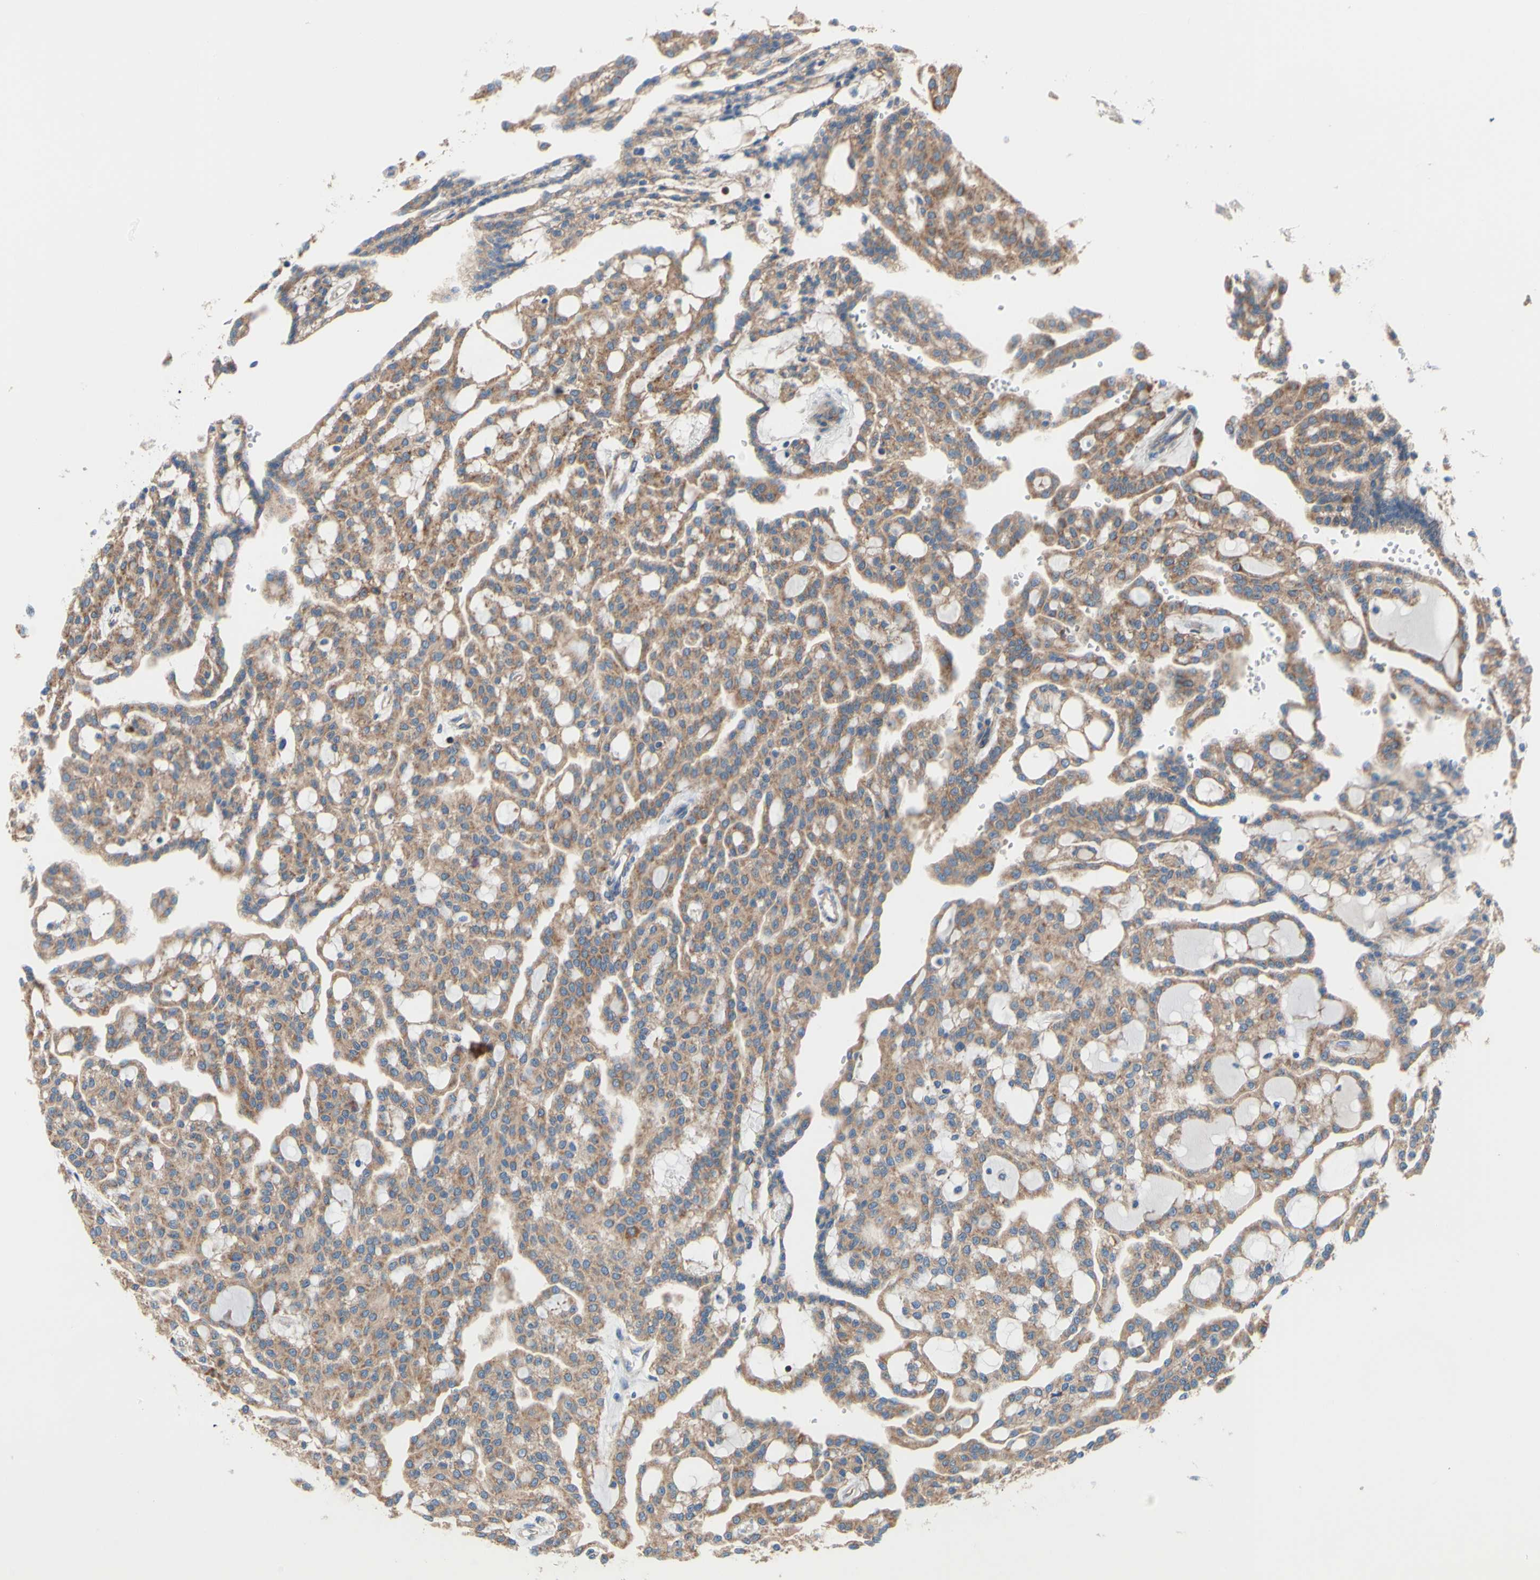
{"staining": {"intensity": "moderate", "quantity": ">75%", "location": "cytoplasmic/membranous"}, "tissue": "renal cancer", "cell_type": "Tumor cells", "image_type": "cancer", "snomed": [{"axis": "morphology", "description": "Adenocarcinoma, NOS"}, {"axis": "topography", "description": "Kidney"}], "caption": "Renal cancer (adenocarcinoma) tissue displays moderate cytoplasmic/membranous staining in approximately >75% of tumor cells (DAB (3,3'-diaminobenzidine) = brown stain, brightfield microscopy at high magnification).", "gene": "FMR1", "patient": {"sex": "male", "age": 63}}